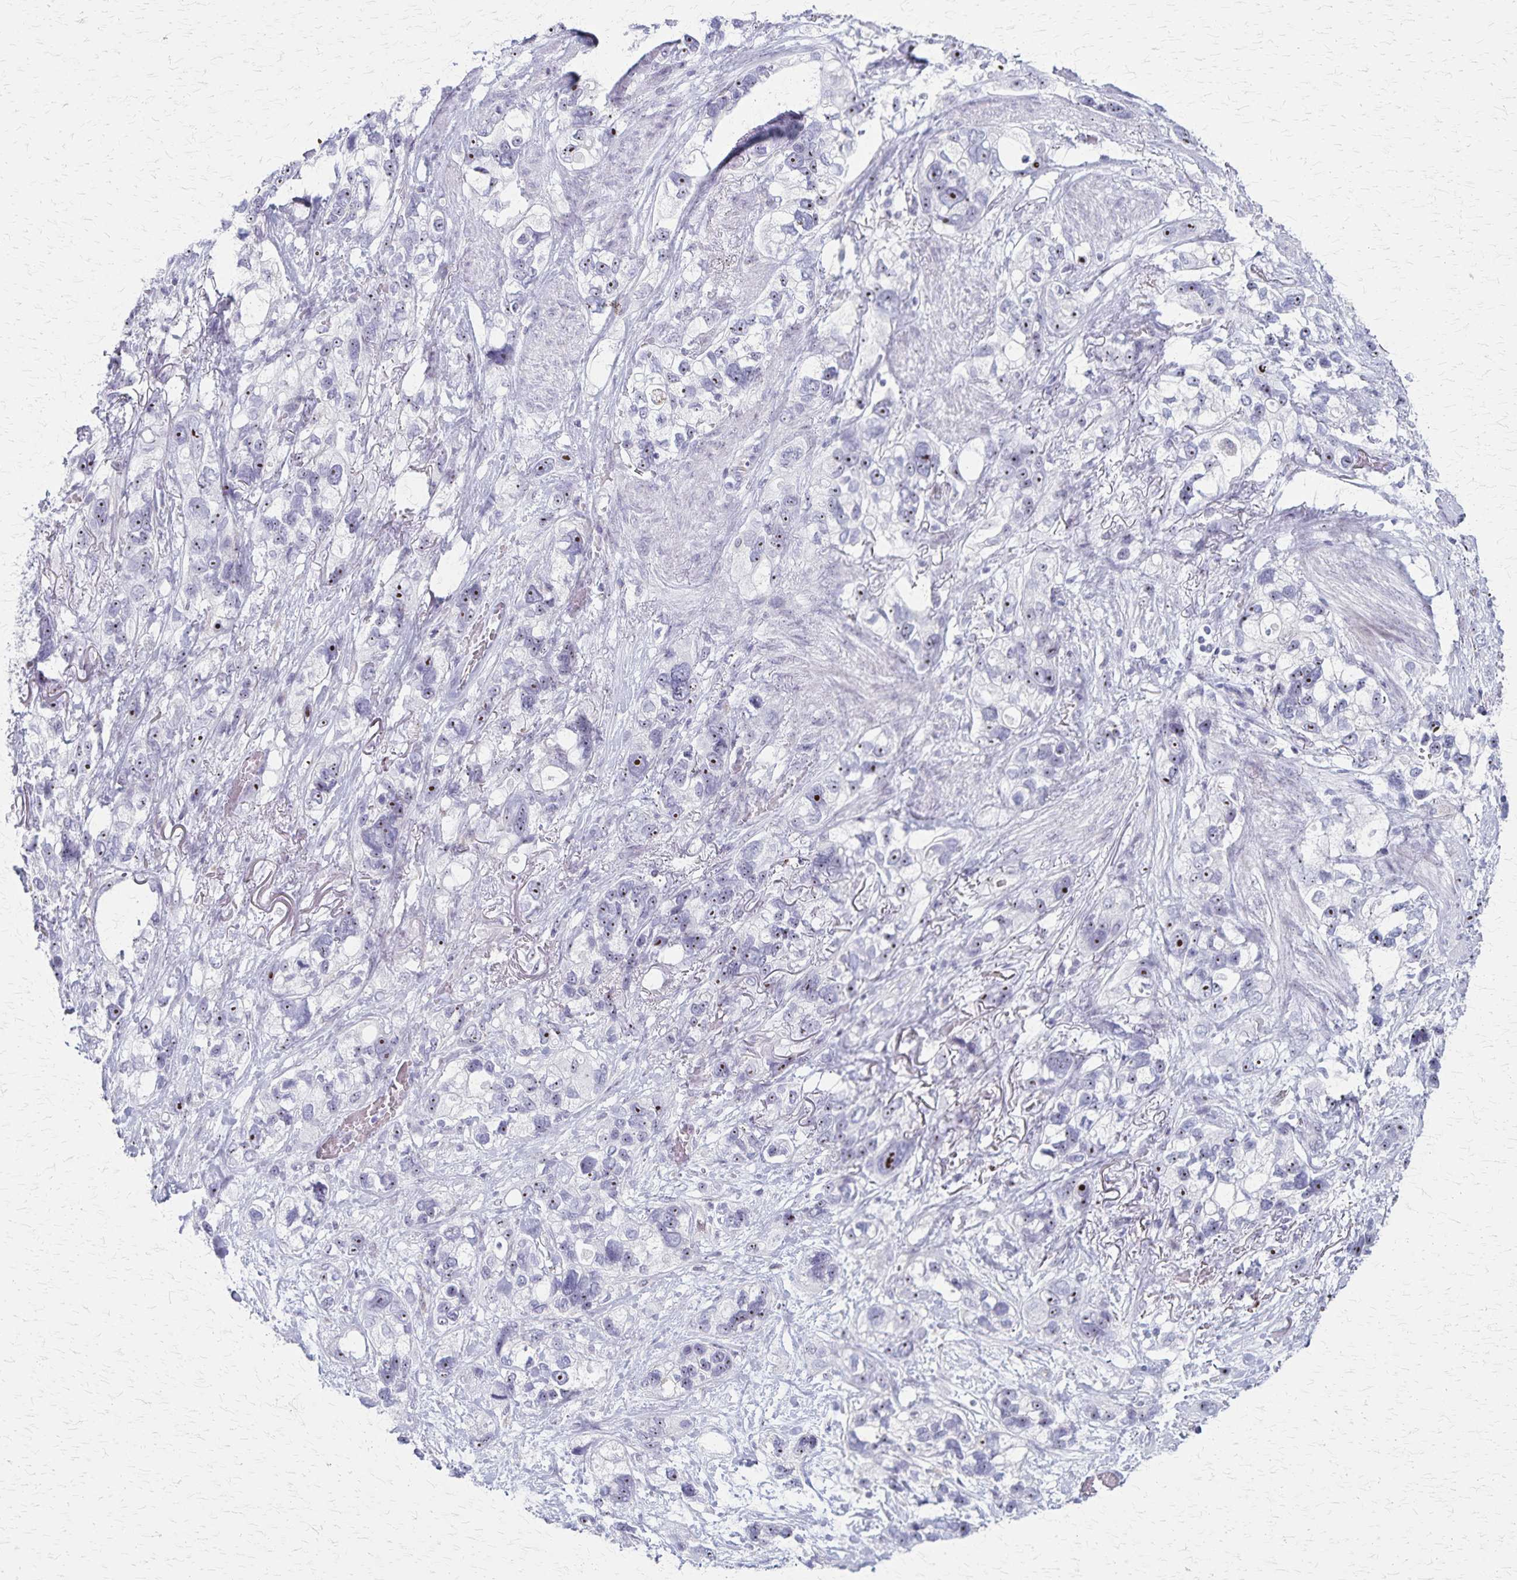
{"staining": {"intensity": "moderate", "quantity": "25%-75%", "location": "nuclear"}, "tissue": "stomach cancer", "cell_type": "Tumor cells", "image_type": "cancer", "snomed": [{"axis": "morphology", "description": "Adenocarcinoma, NOS"}, {"axis": "topography", "description": "Stomach, upper"}], "caption": "Human stomach adenocarcinoma stained with a brown dye demonstrates moderate nuclear positive staining in about 25%-75% of tumor cells.", "gene": "DLK2", "patient": {"sex": "female", "age": 81}}